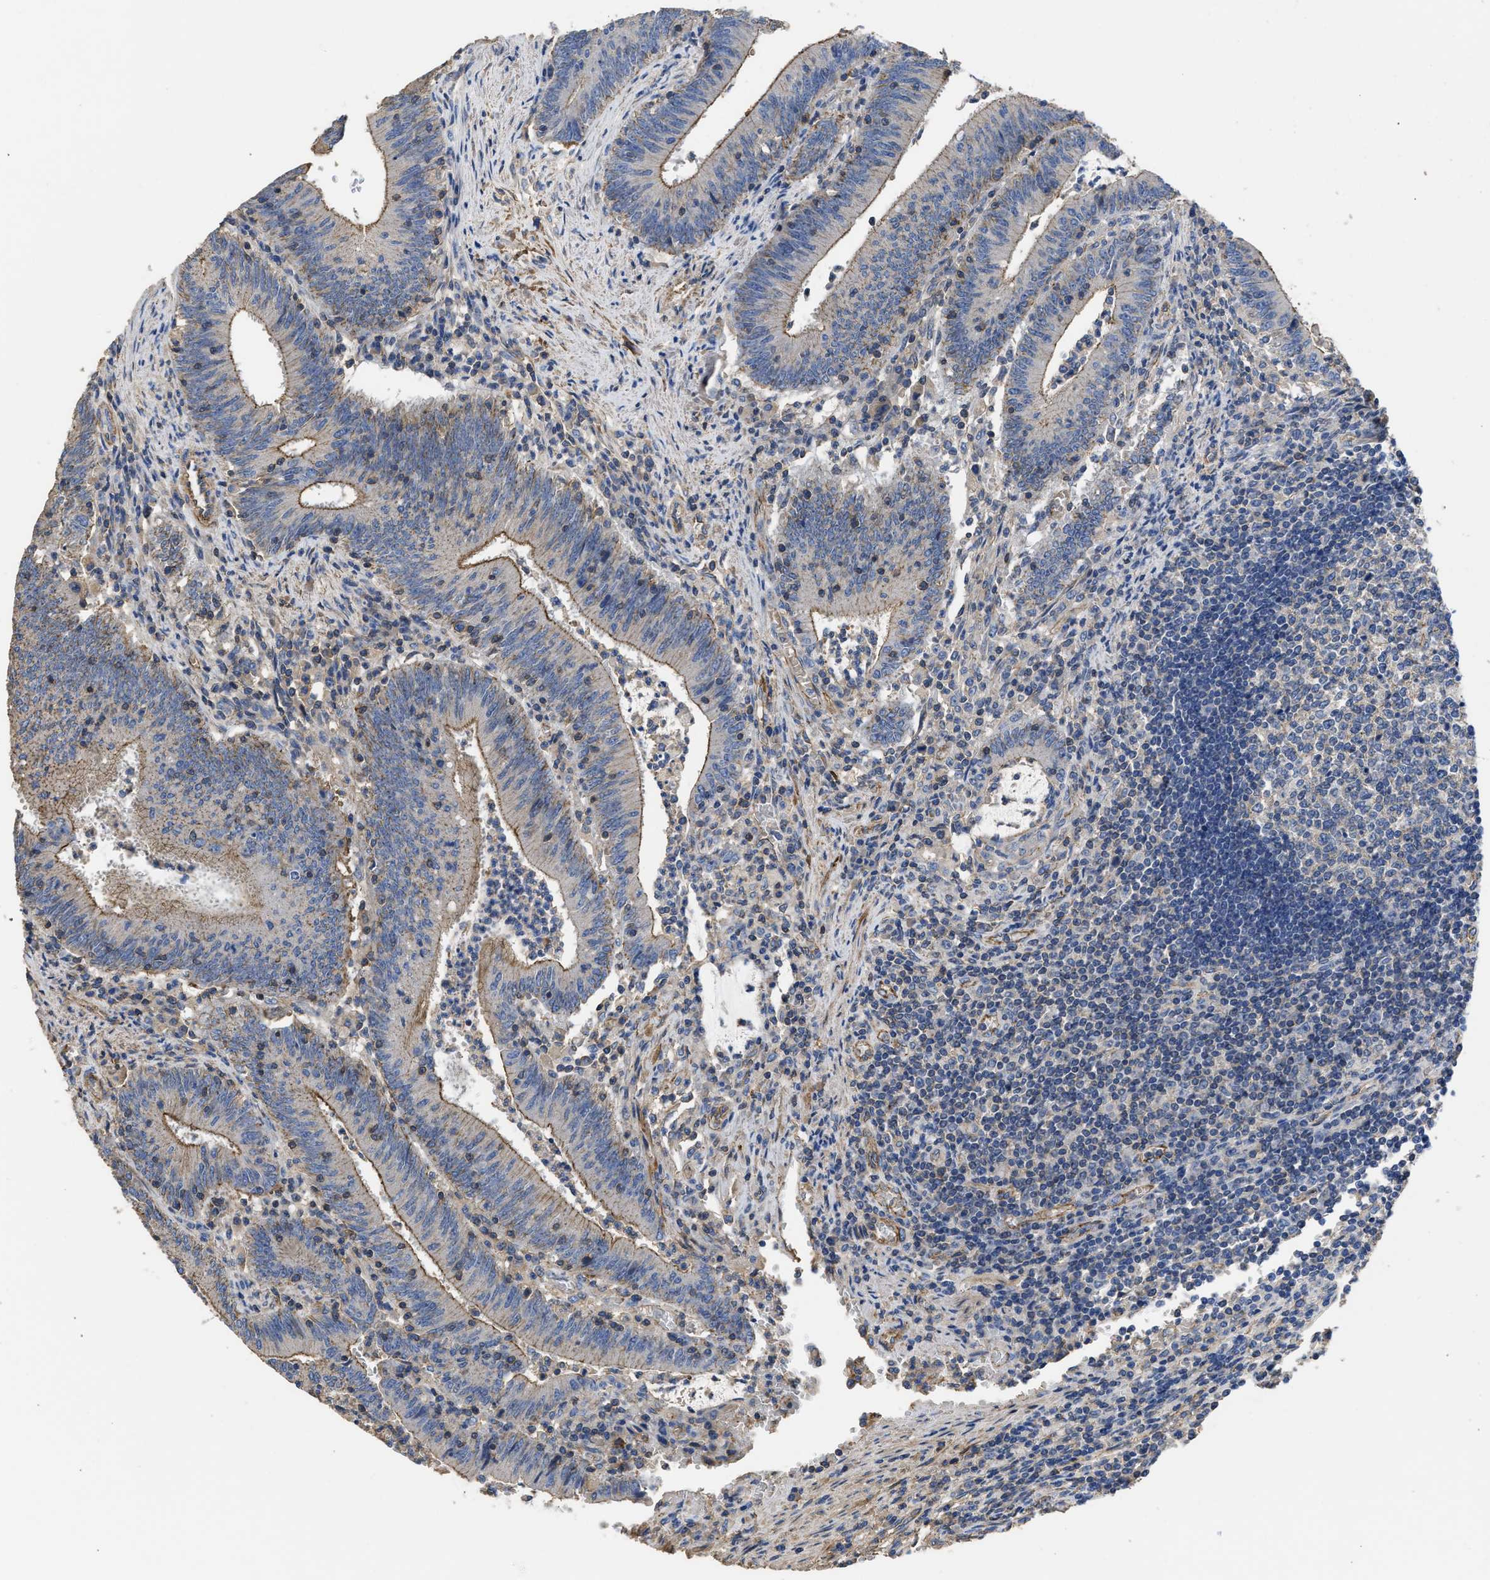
{"staining": {"intensity": "moderate", "quantity": "25%-75%", "location": "cytoplasmic/membranous"}, "tissue": "colorectal cancer", "cell_type": "Tumor cells", "image_type": "cancer", "snomed": [{"axis": "morphology", "description": "Normal tissue, NOS"}, {"axis": "morphology", "description": "Adenocarcinoma, NOS"}, {"axis": "topography", "description": "Rectum"}], "caption": "Protein staining demonstrates moderate cytoplasmic/membranous positivity in approximately 25%-75% of tumor cells in colorectal cancer (adenocarcinoma).", "gene": "USP4", "patient": {"sex": "female", "age": 66}}